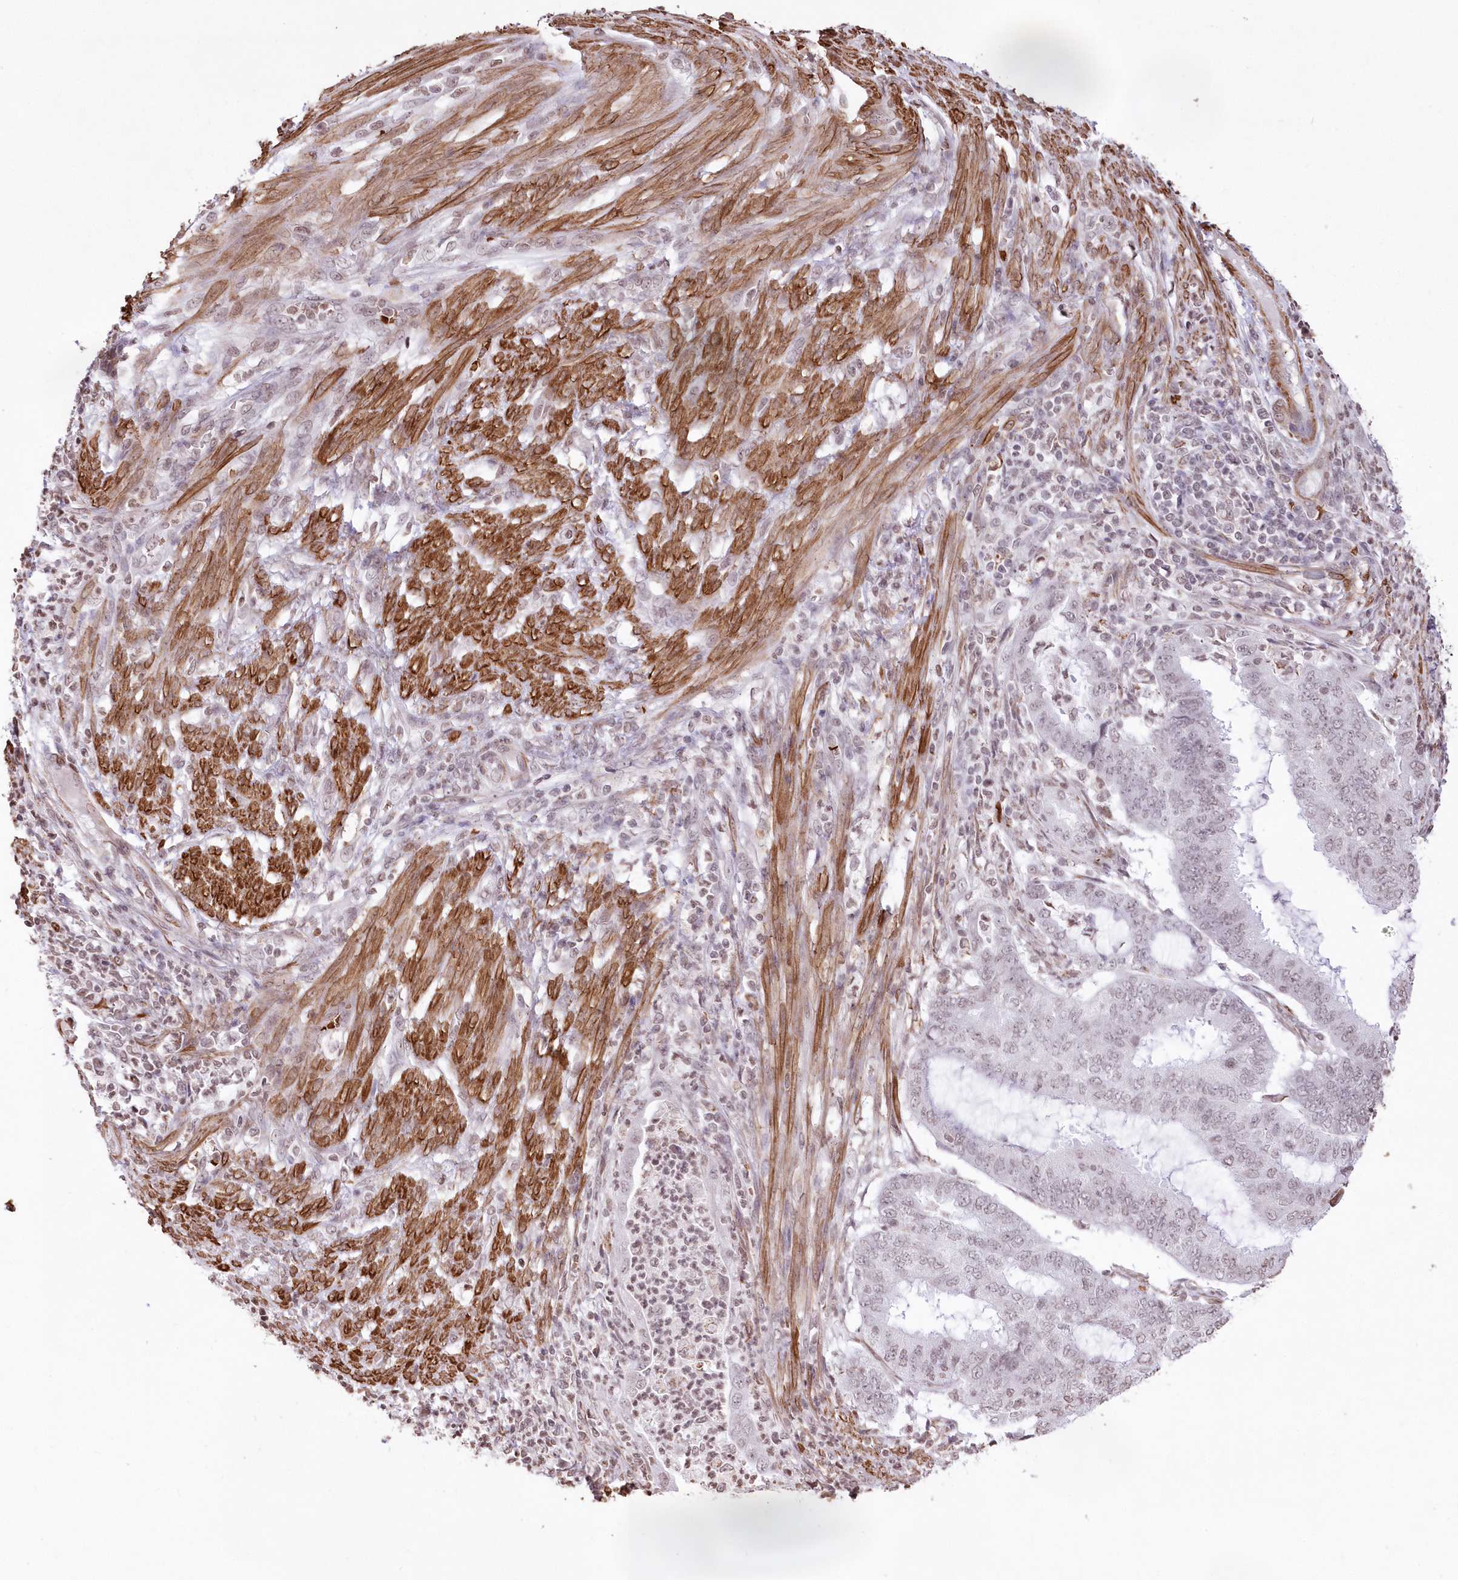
{"staining": {"intensity": "negative", "quantity": "none", "location": "none"}, "tissue": "endometrial cancer", "cell_type": "Tumor cells", "image_type": "cancer", "snomed": [{"axis": "morphology", "description": "Adenocarcinoma, NOS"}, {"axis": "topography", "description": "Endometrium"}], "caption": "DAB (3,3'-diaminobenzidine) immunohistochemical staining of human adenocarcinoma (endometrial) displays no significant positivity in tumor cells.", "gene": "RBM27", "patient": {"sex": "female", "age": 51}}